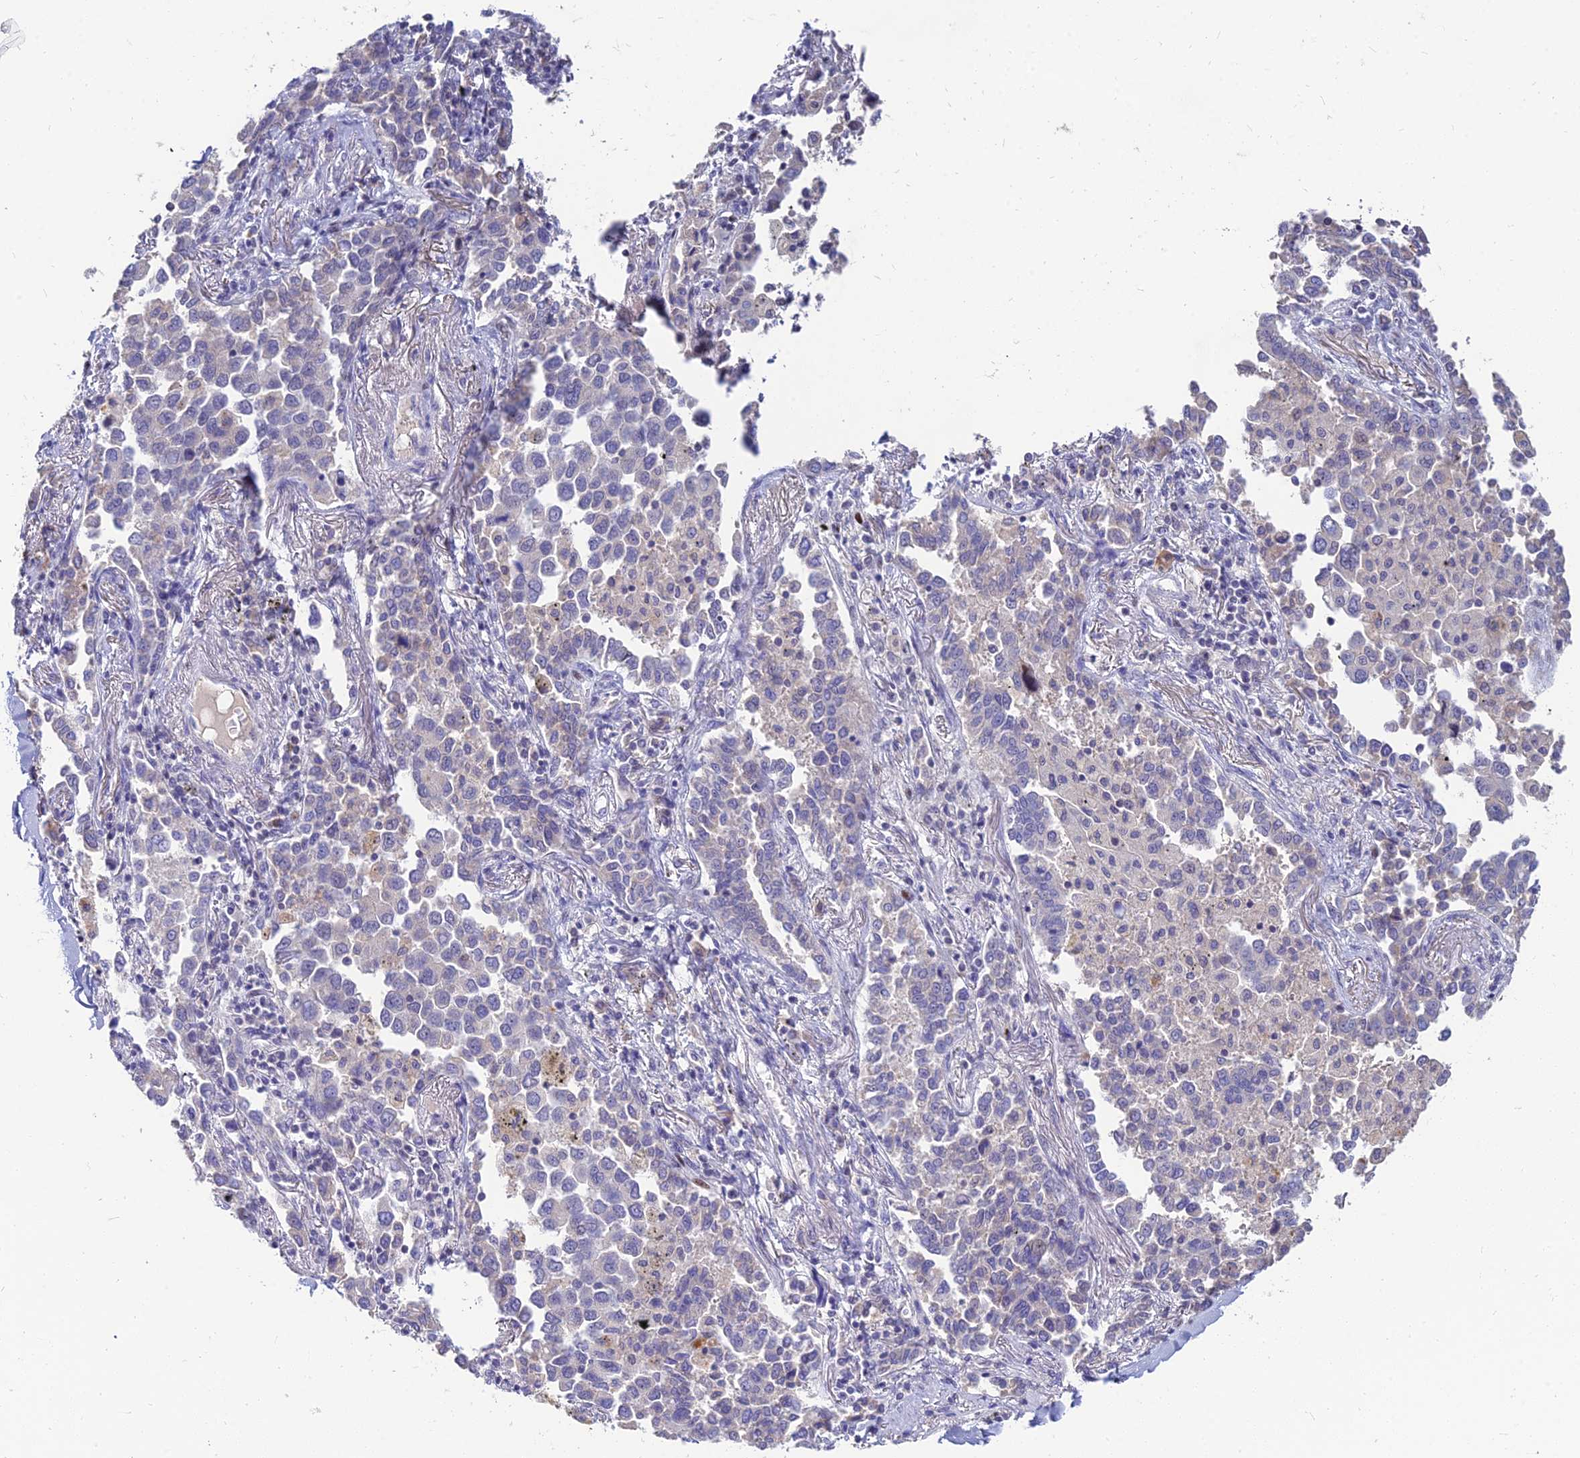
{"staining": {"intensity": "negative", "quantity": "none", "location": "none"}, "tissue": "lung cancer", "cell_type": "Tumor cells", "image_type": "cancer", "snomed": [{"axis": "morphology", "description": "Adenocarcinoma, NOS"}, {"axis": "topography", "description": "Lung"}], "caption": "IHC of human lung adenocarcinoma displays no staining in tumor cells. (IHC, brightfield microscopy, high magnification).", "gene": "GOLGA6D", "patient": {"sex": "male", "age": 67}}